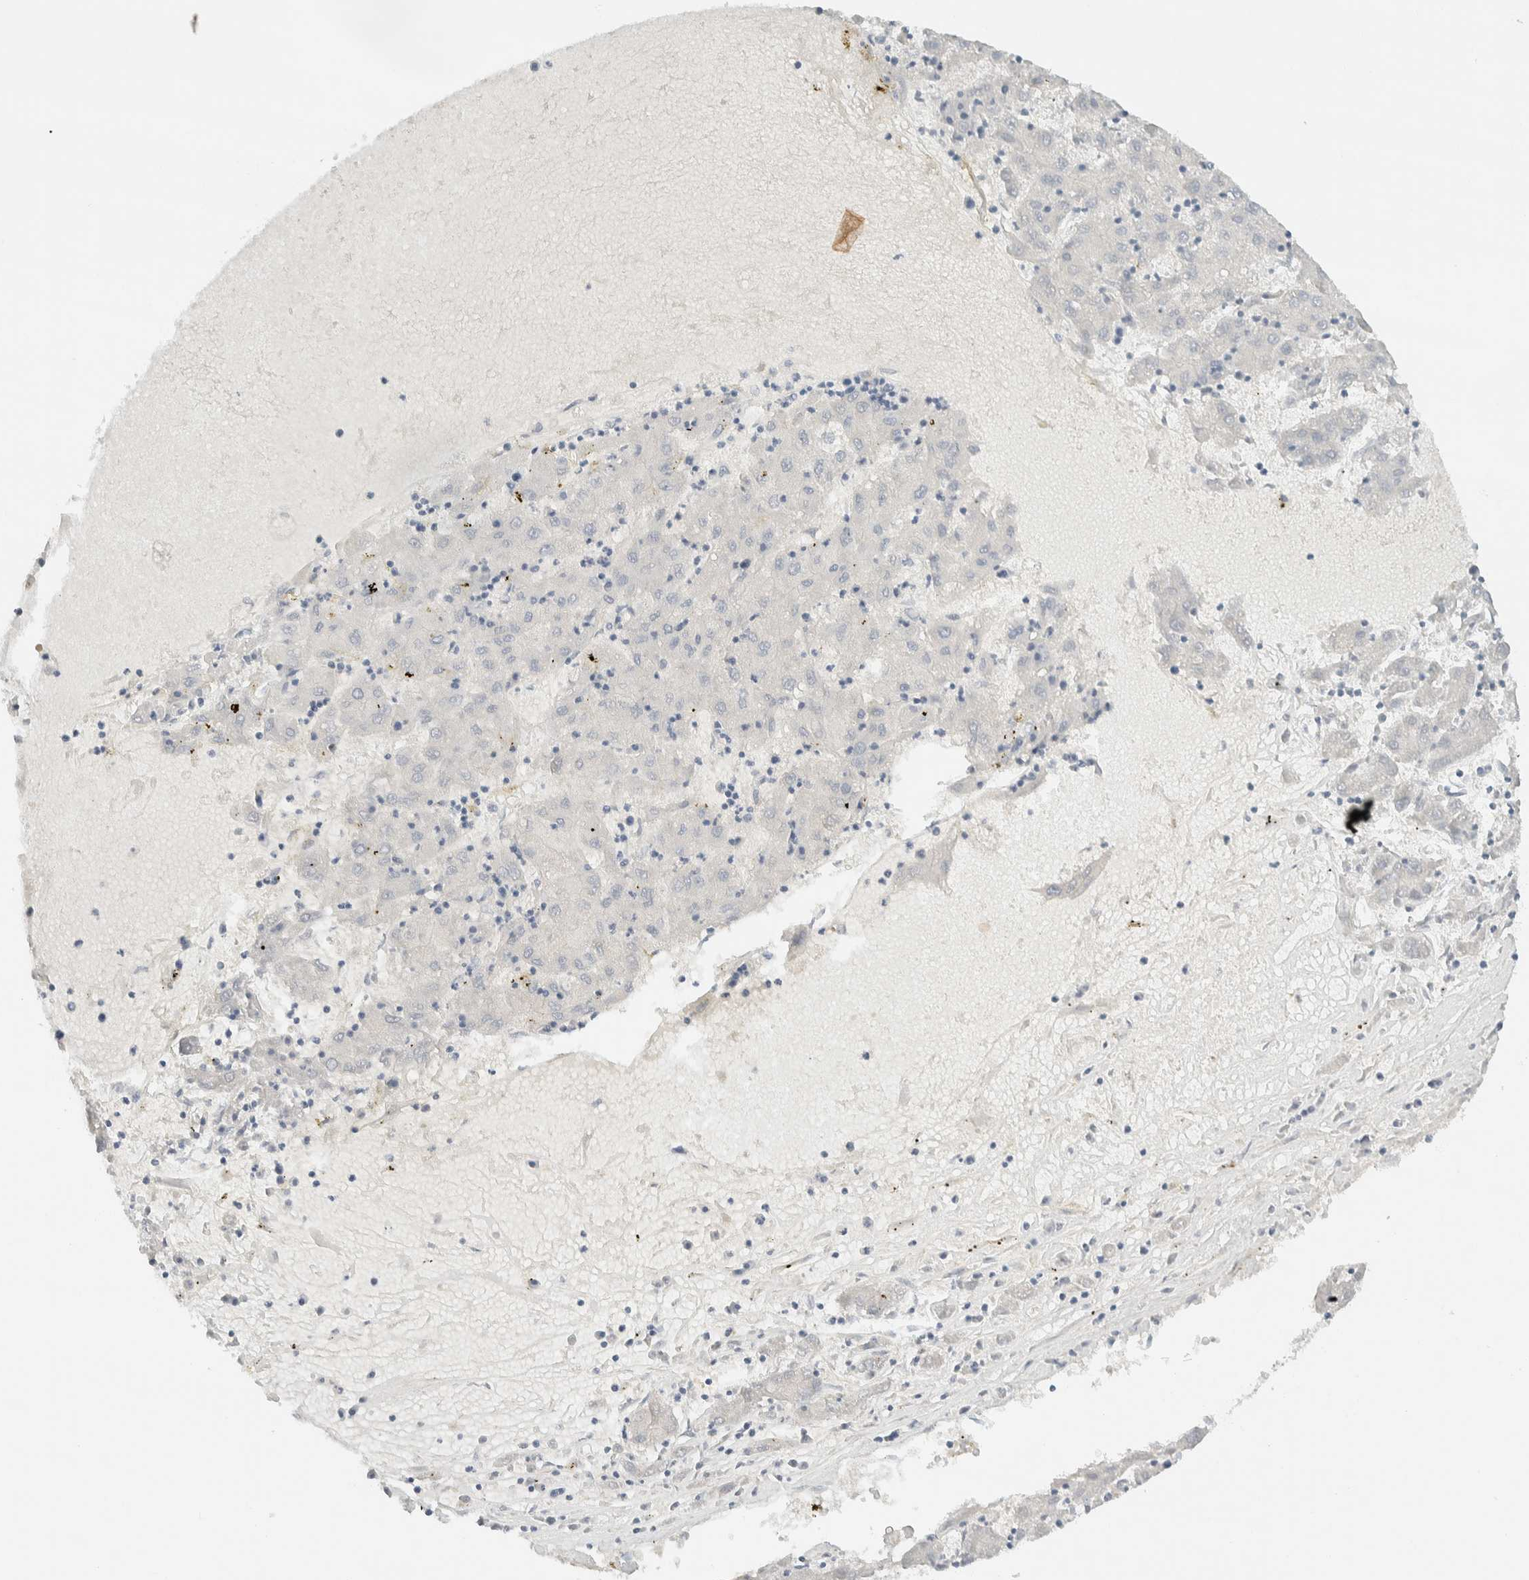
{"staining": {"intensity": "negative", "quantity": "none", "location": "none"}, "tissue": "liver cancer", "cell_type": "Tumor cells", "image_type": "cancer", "snomed": [{"axis": "morphology", "description": "Carcinoma, Hepatocellular, NOS"}, {"axis": "topography", "description": "Liver"}], "caption": "Immunohistochemistry of liver hepatocellular carcinoma shows no positivity in tumor cells.", "gene": "ALOX12B", "patient": {"sex": "male", "age": 72}}